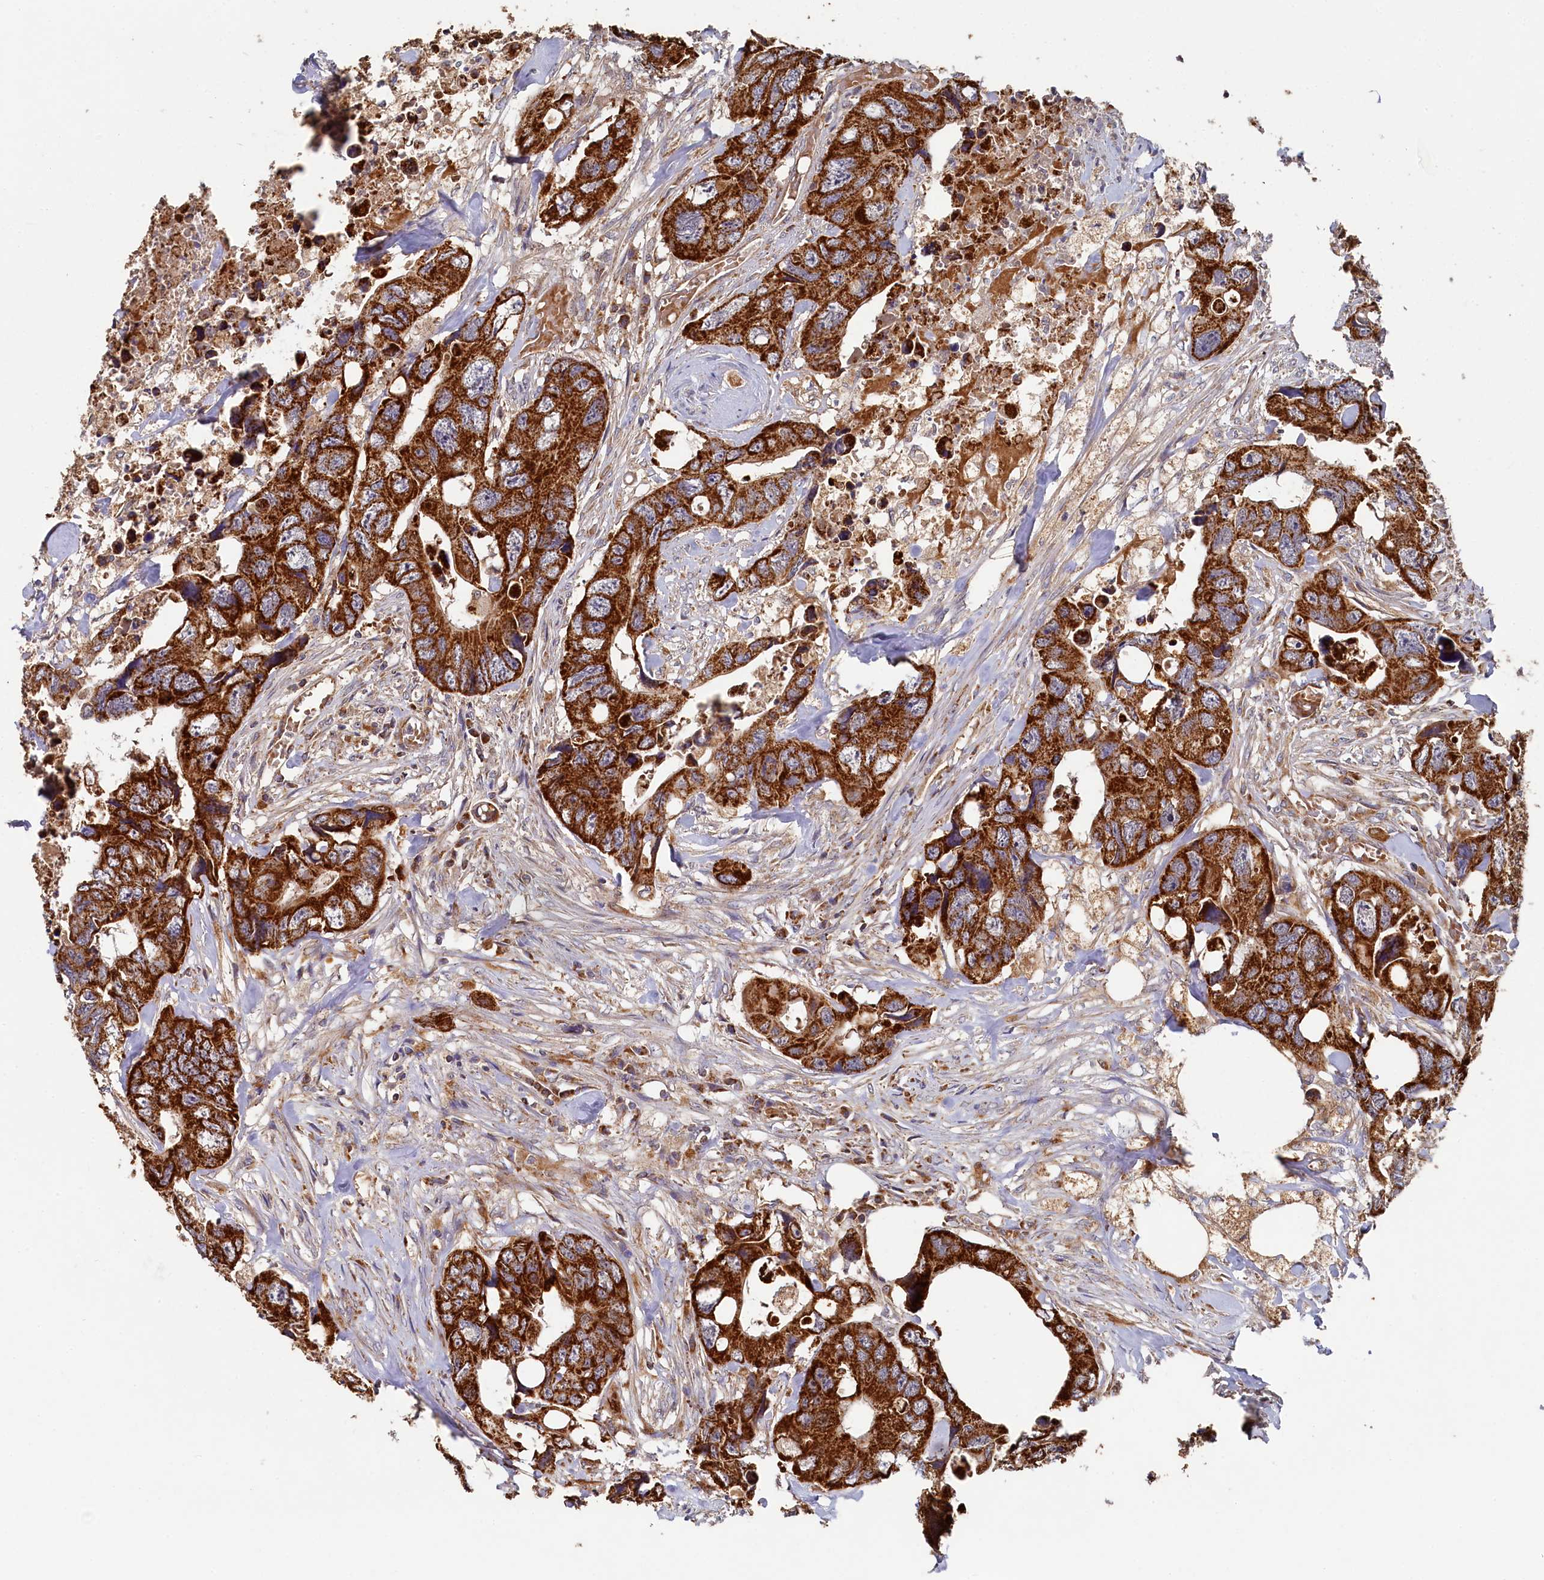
{"staining": {"intensity": "strong", "quantity": ">75%", "location": "cytoplasmic/membranous"}, "tissue": "colorectal cancer", "cell_type": "Tumor cells", "image_type": "cancer", "snomed": [{"axis": "morphology", "description": "Adenocarcinoma, NOS"}, {"axis": "topography", "description": "Rectum"}], "caption": "Protein expression by immunohistochemistry (IHC) displays strong cytoplasmic/membranous expression in about >75% of tumor cells in colorectal cancer. The protein is shown in brown color, while the nuclei are stained blue.", "gene": "HAUS2", "patient": {"sex": "male", "age": 57}}